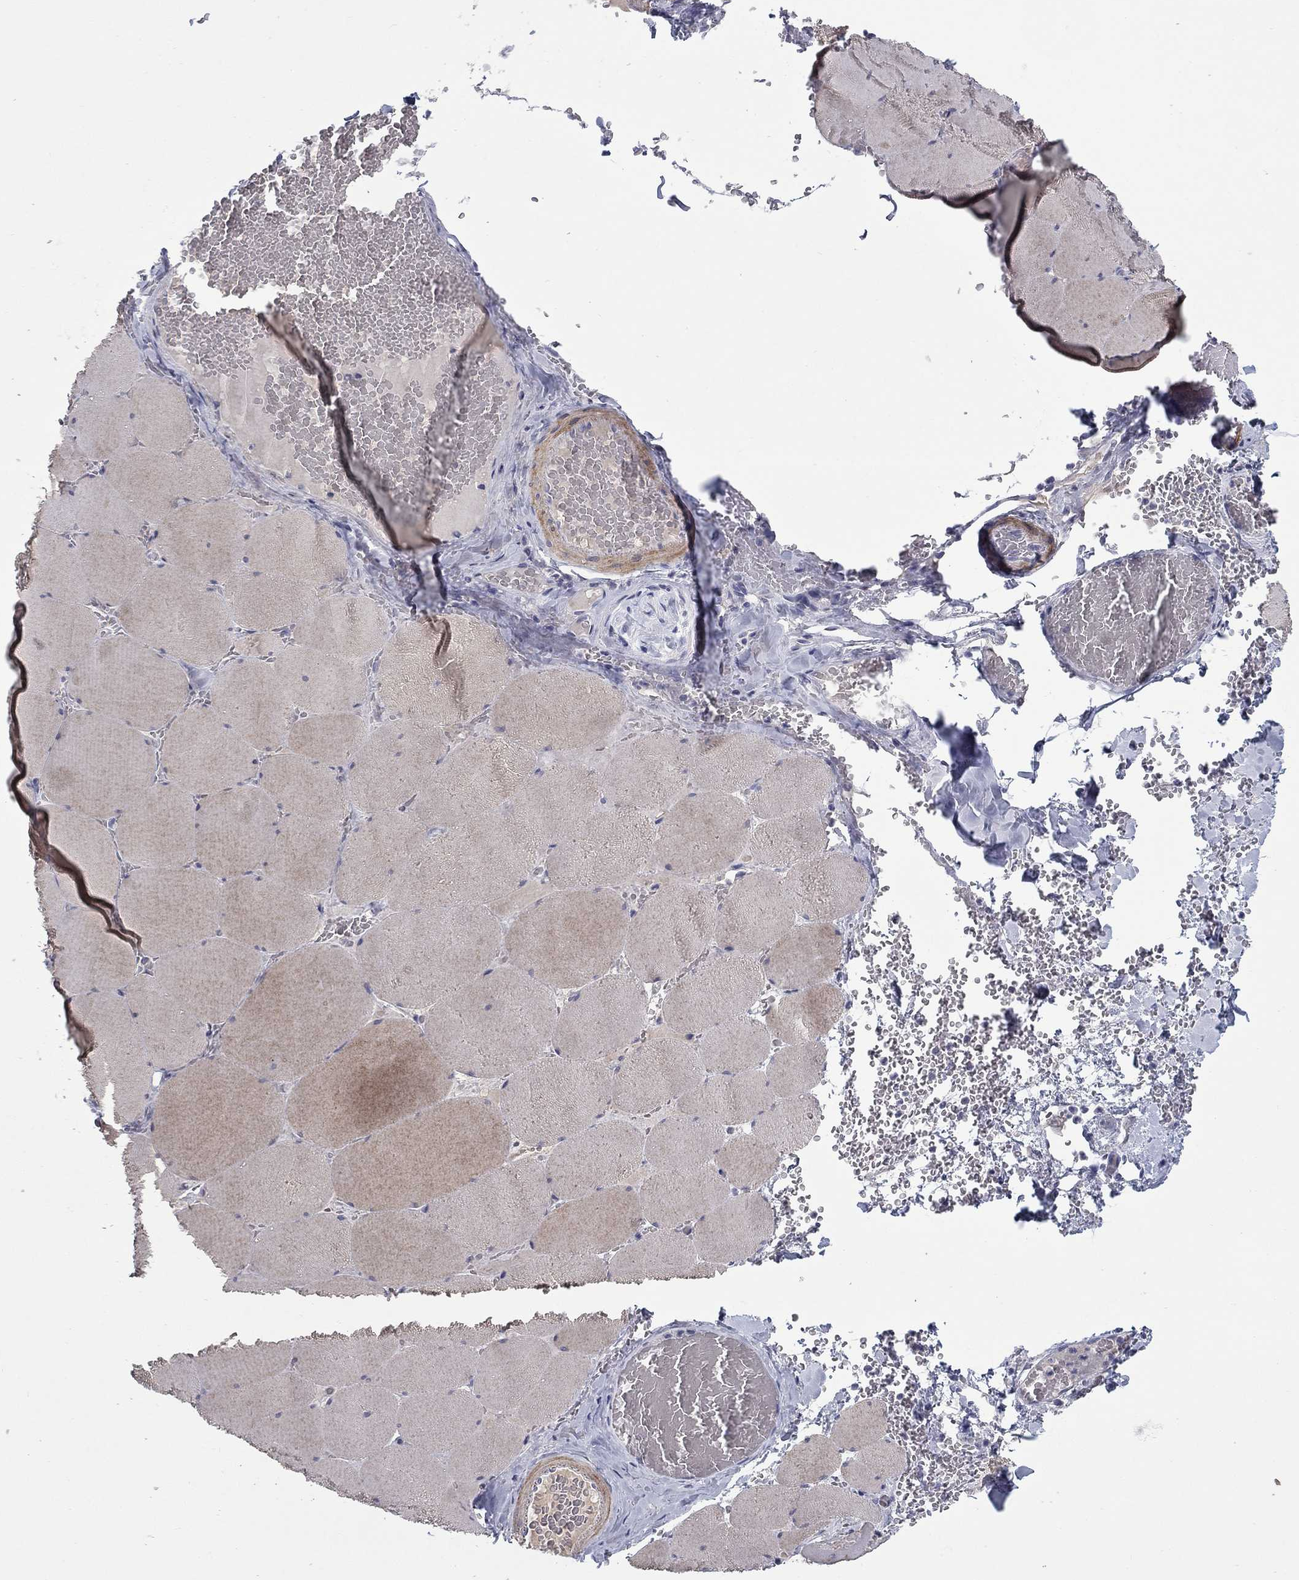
{"staining": {"intensity": "weak", "quantity": "<25%", "location": "cytoplasmic/membranous"}, "tissue": "skeletal muscle", "cell_type": "Myocytes", "image_type": "normal", "snomed": [{"axis": "morphology", "description": "Normal tissue, NOS"}, {"axis": "morphology", "description": "Malignant melanoma, Metastatic site"}, {"axis": "topography", "description": "Skeletal muscle"}], "caption": "This image is of benign skeletal muscle stained with immunohistochemistry to label a protein in brown with the nuclei are counter-stained blue. There is no staining in myocytes.", "gene": "FRK", "patient": {"sex": "male", "age": 50}}